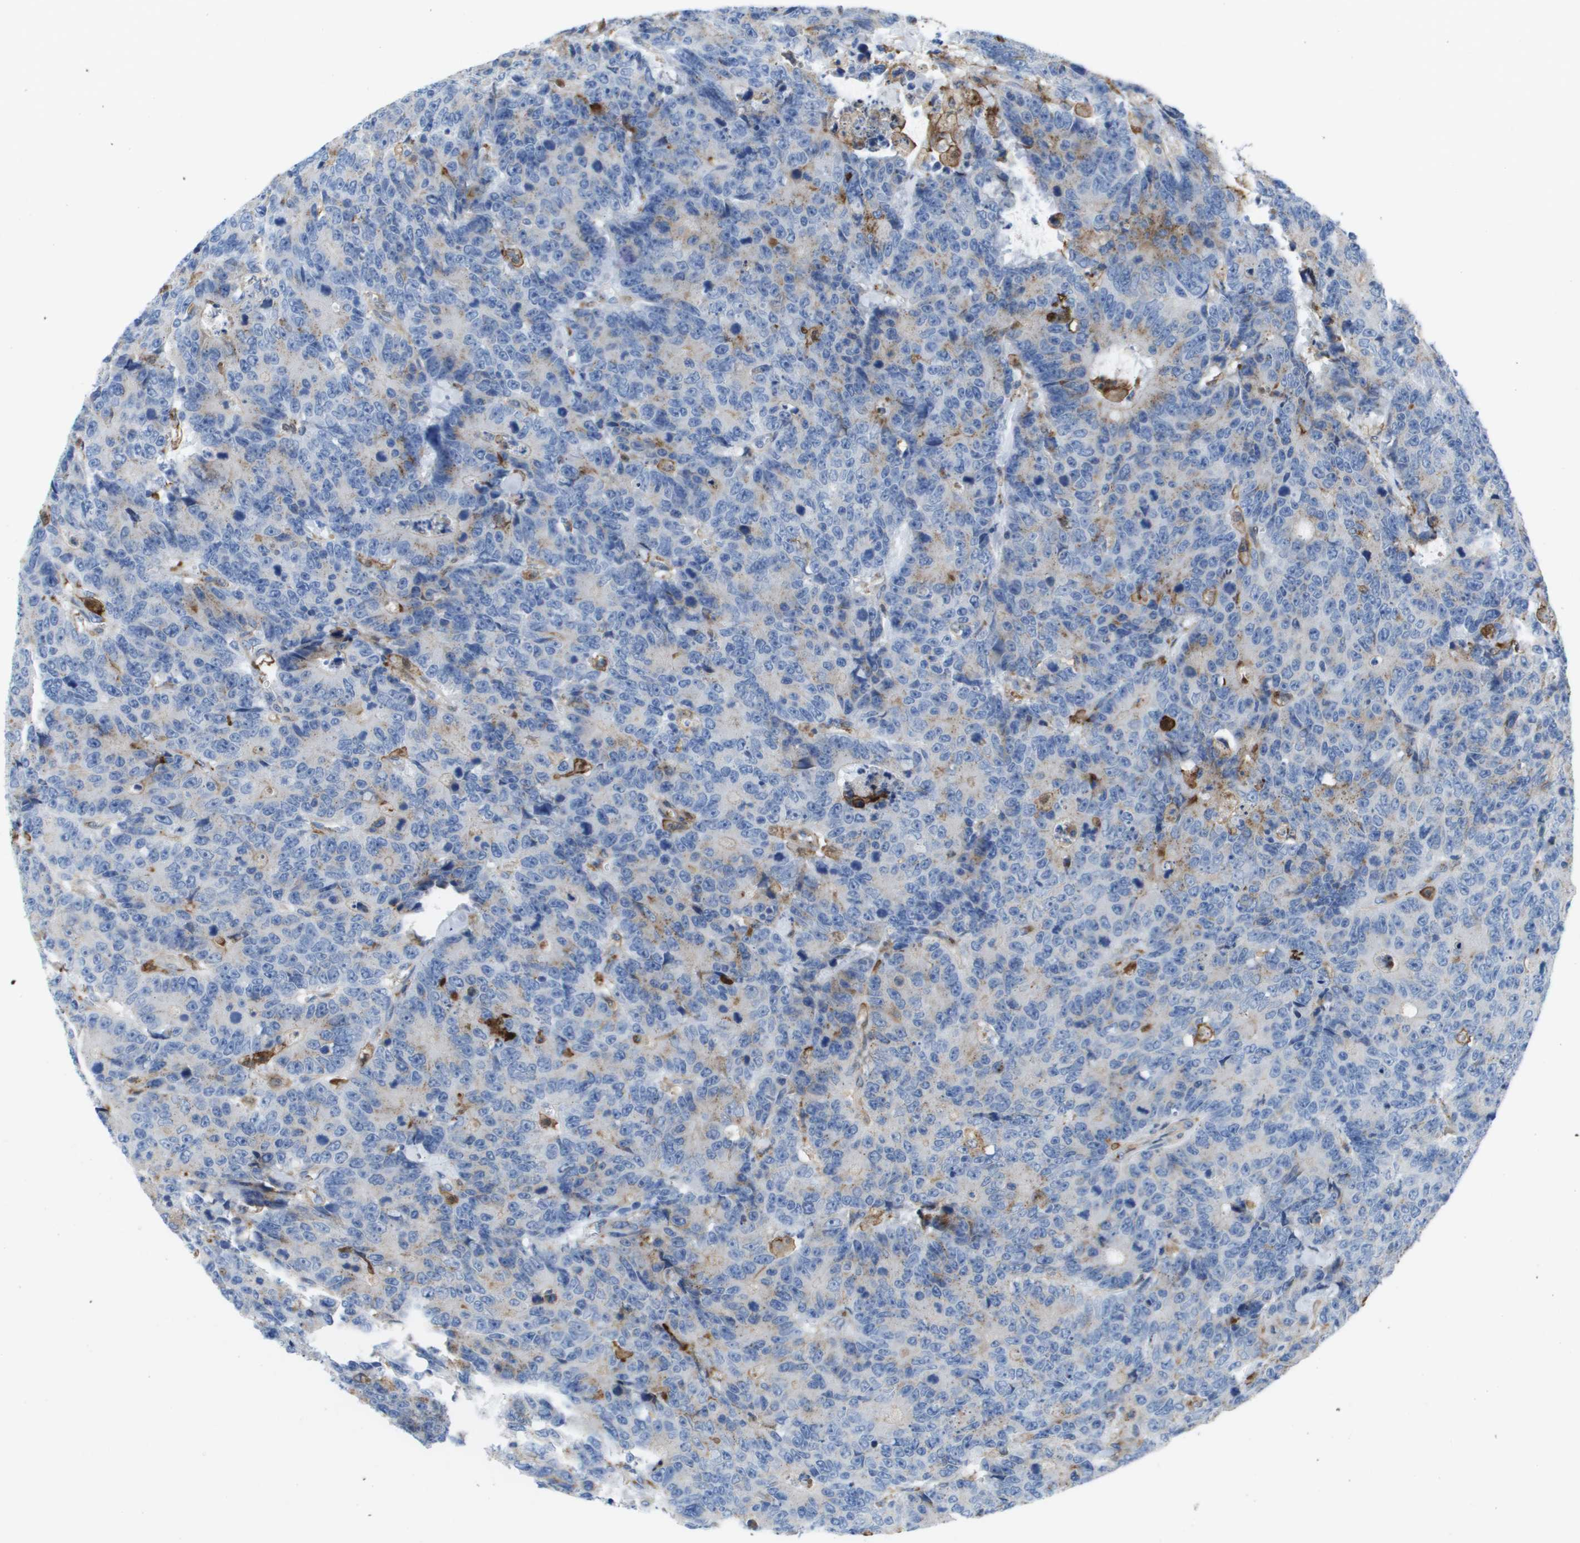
{"staining": {"intensity": "moderate", "quantity": "<25%", "location": "cytoplasmic/membranous"}, "tissue": "colorectal cancer", "cell_type": "Tumor cells", "image_type": "cancer", "snomed": [{"axis": "morphology", "description": "Adenocarcinoma, NOS"}, {"axis": "topography", "description": "Colon"}], "caption": "Approximately <25% of tumor cells in human colorectal cancer (adenocarcinoma) show moderate cytoplasmic/membranous protein positivity as visualized by brown immunohistochemical staining.", "gene": "SLC37A2", "patient": {"sex": "female", "age": 86}}